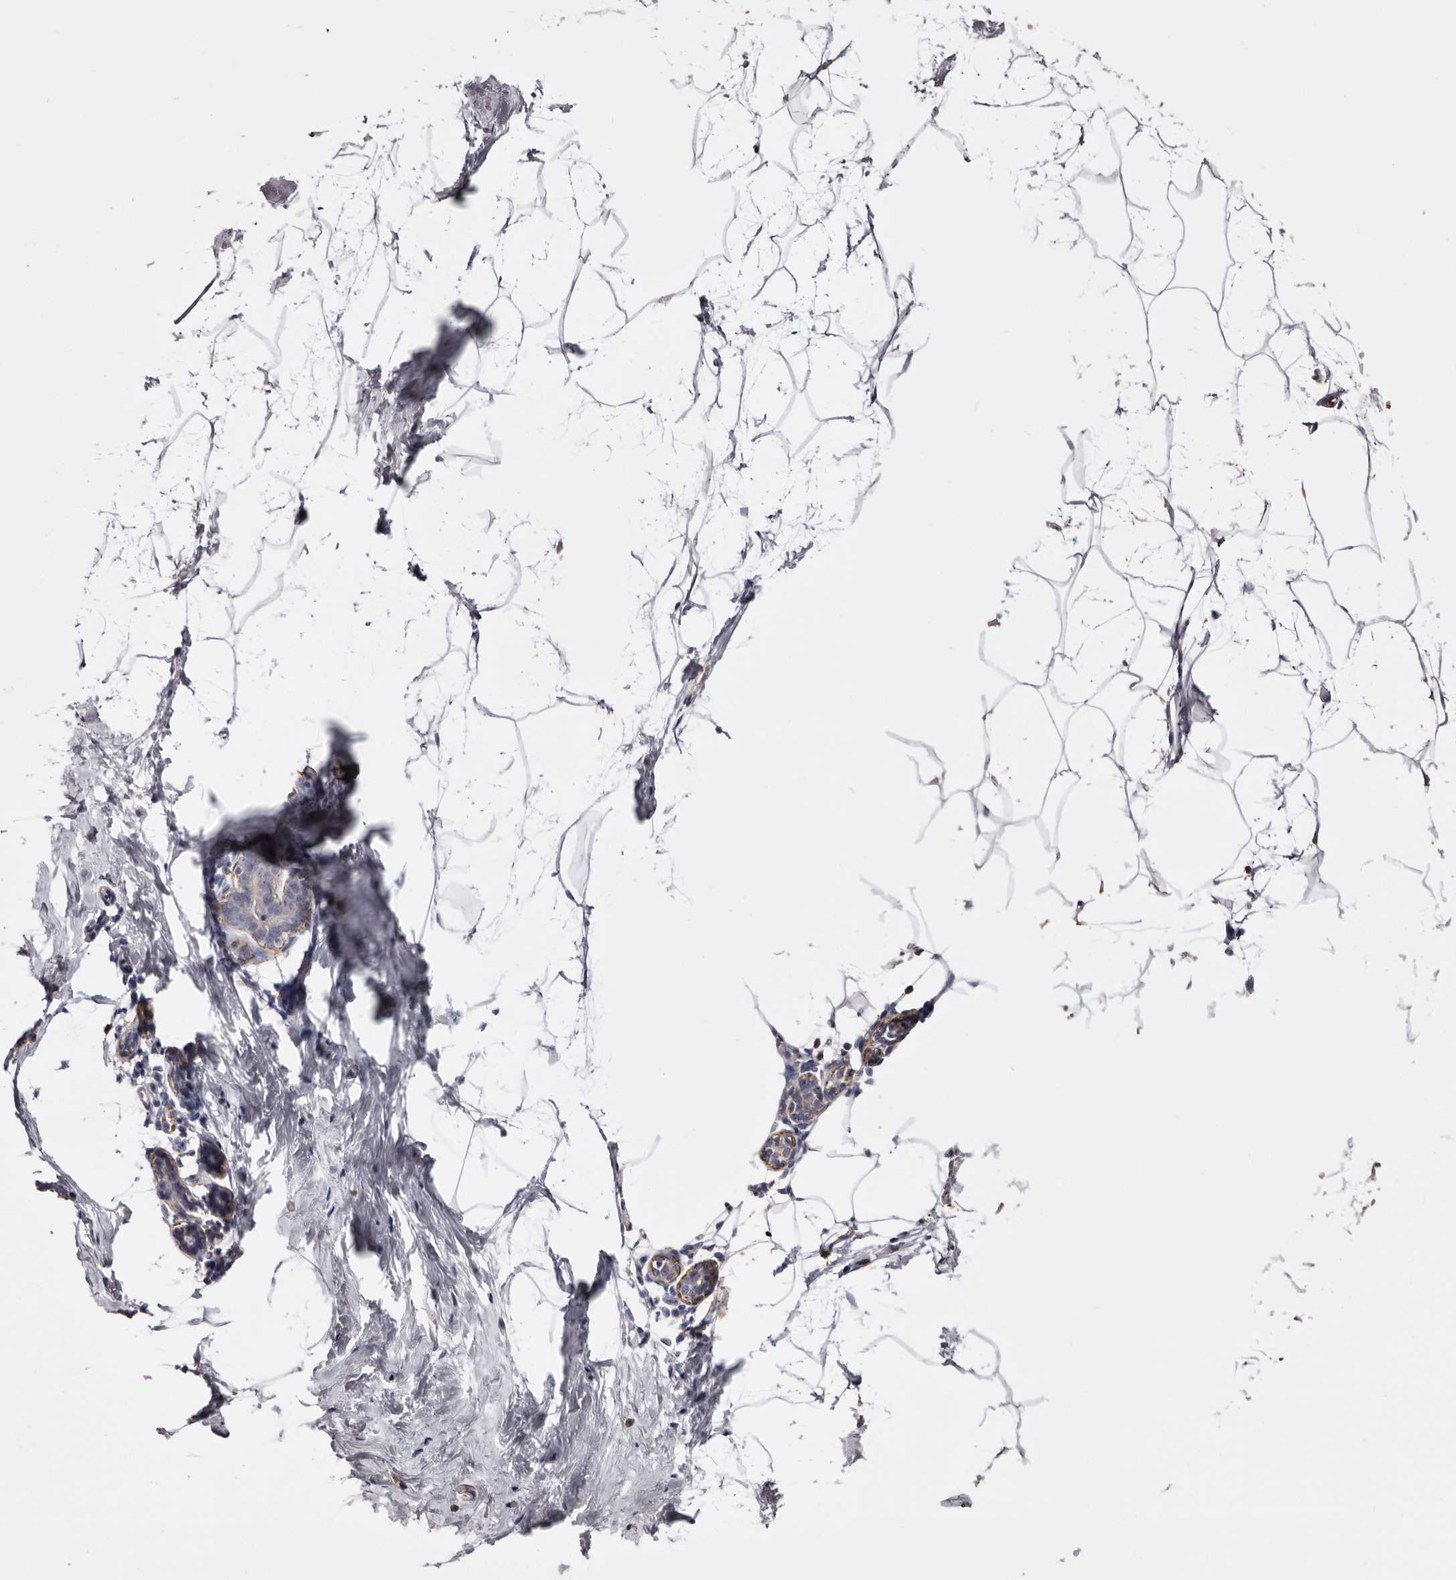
{"staining": {"intensity": "negative", "quantity": "none", "location": "none"}, "tissue": "breast", "cell_type": "Adipocytes", "image_type": "normal", "snomed": [{"axis": "morphology", "description": "Normal tissue, NOS"}, {"axis": "morphology", "description": "Lobular carcinoma"}, {"axis": "topography", "description": "Breast"}], "caption": "Immunohistochemistry micrograph of unremarkable human breast stained for a protein (brown), which demonstrates no staining in adipocytes.", "gene": "LAD1", "patient": {"sex": "female", "age": 62}}